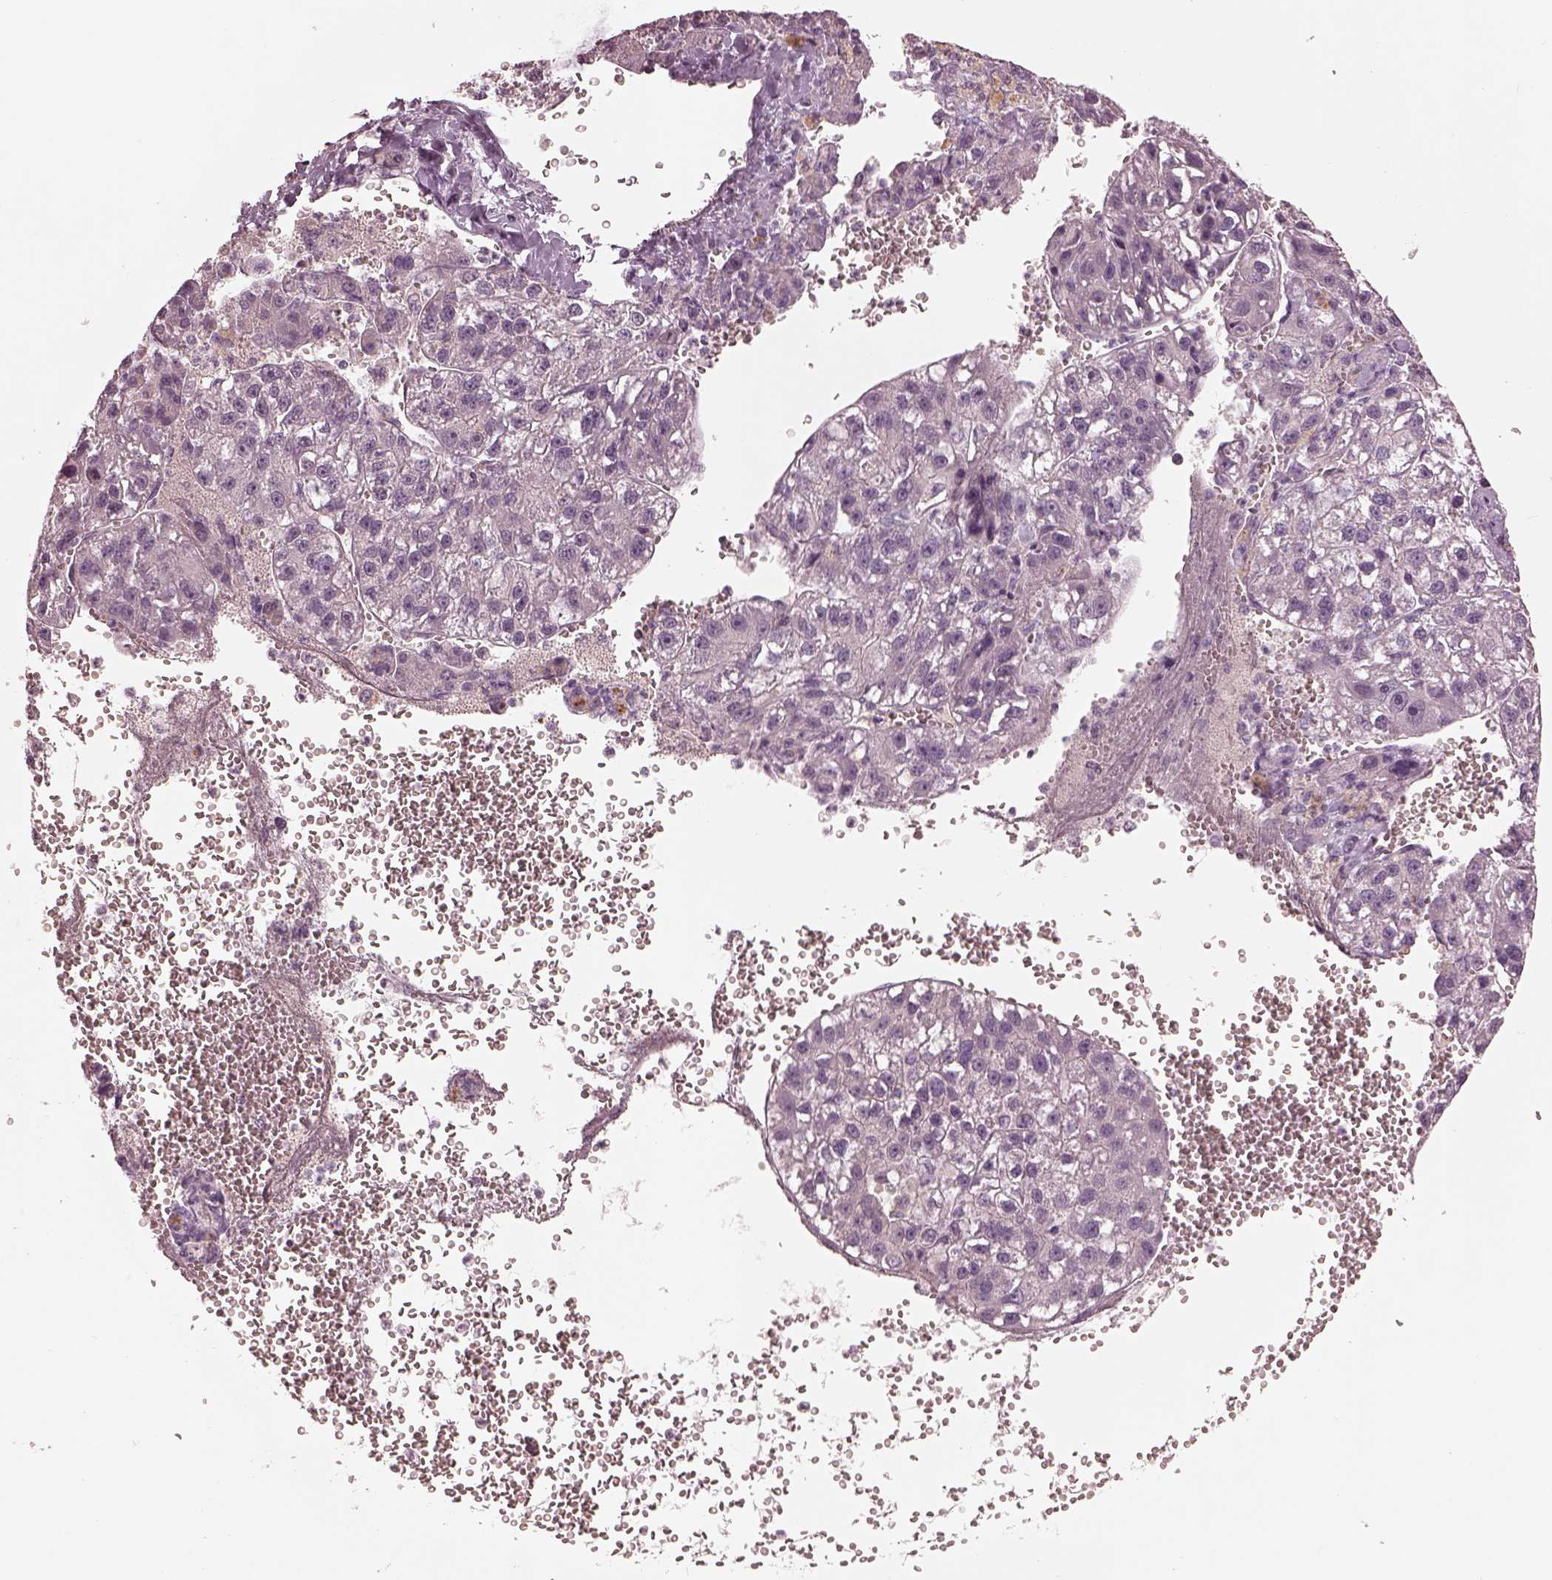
{"staining": {"intensity": "negative", "quantity": "none", "location": "none"}, "tissue": "liver cancer", "cell_type": "Tumor cells", "image_type": "cancer", "snomed": [{"axis": "morphology", "description": "Carcinoma, Hepatocellular, NOS"}, {"axis": "topography", "description": "Liver"}], "caption": "Liver cancer stained for a protein using immunohistochemistry (IHC) exhibits no staining tumor cells.", "gene": "MIA", "patient": {"sex": "female", "age": 70}}